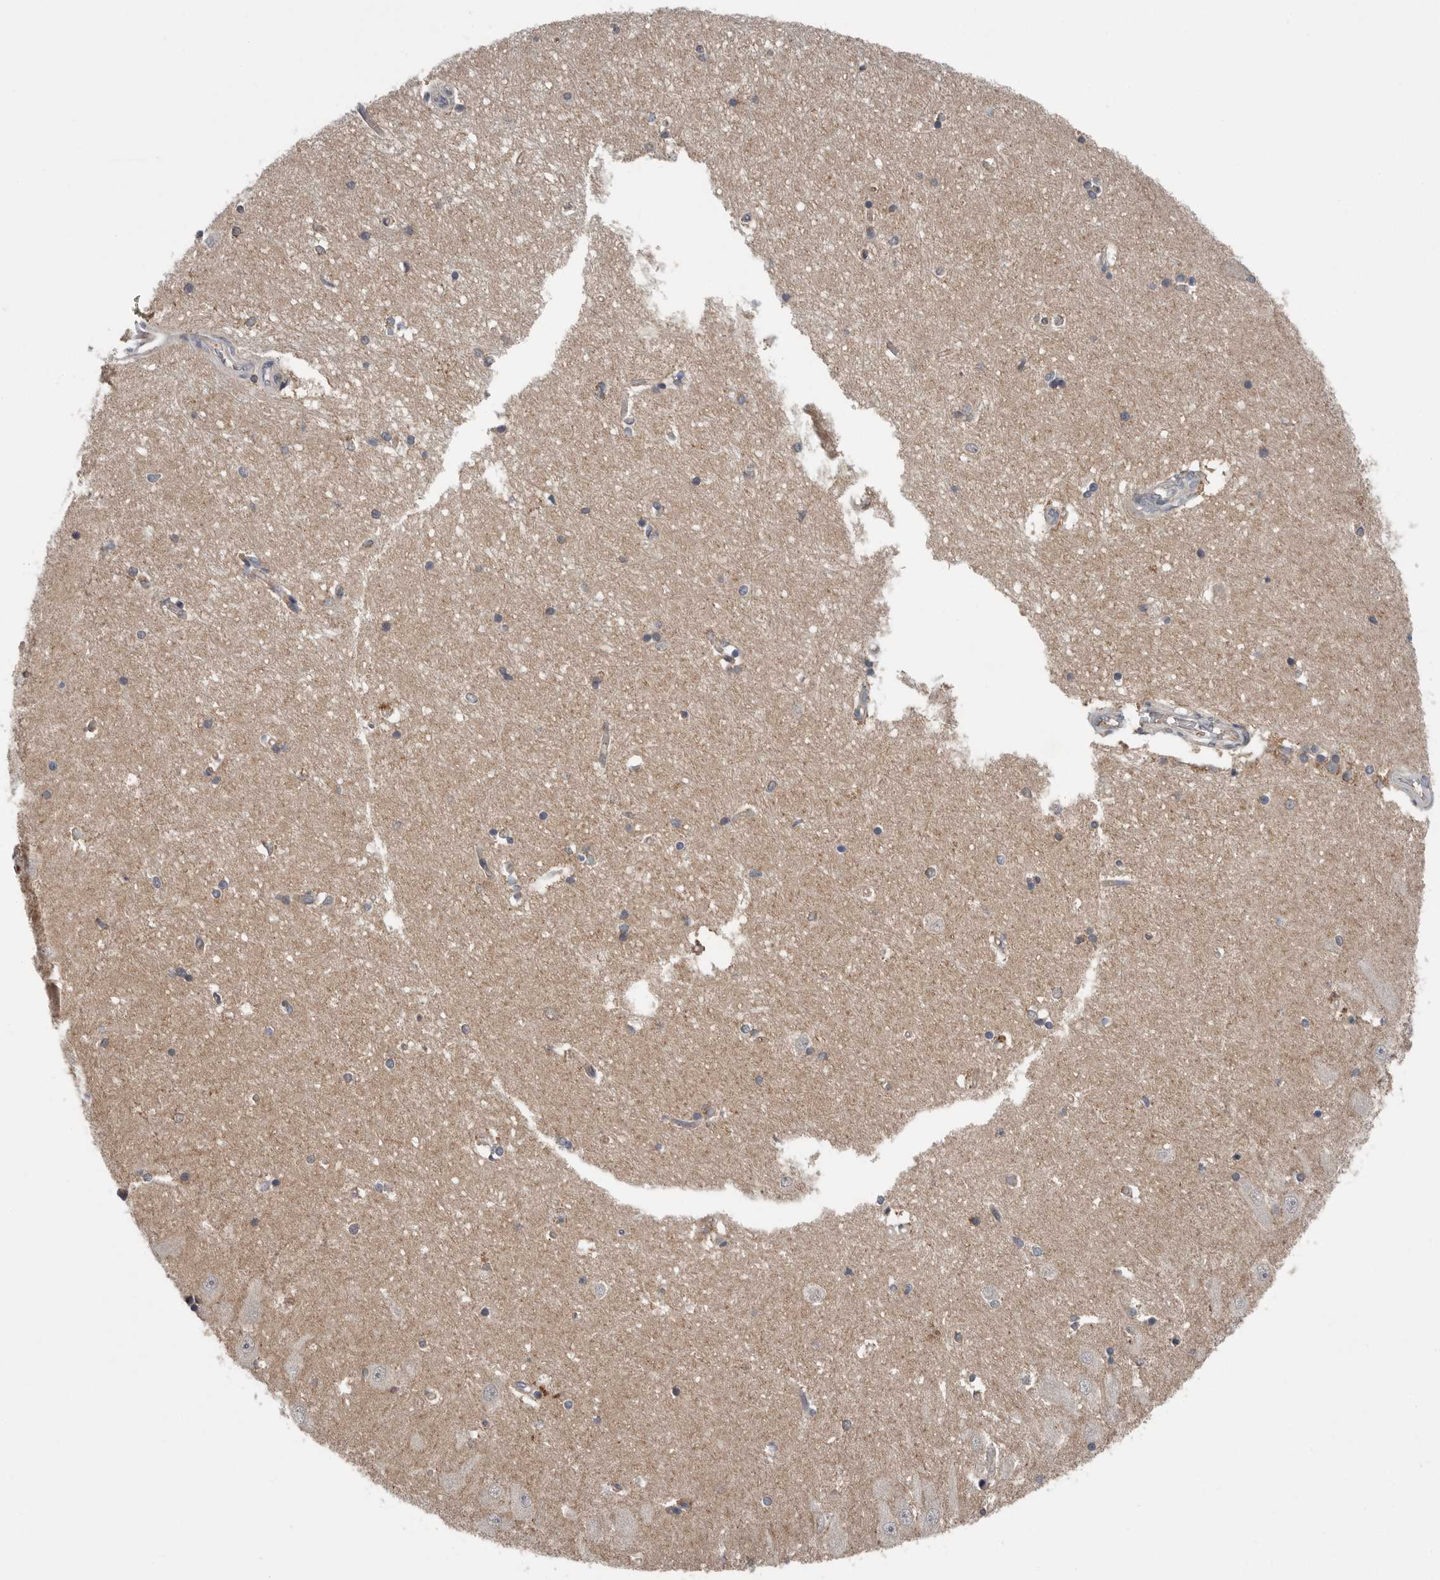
{"staining": {"intensity": "weak", "quantity": "25%-75%", "location": "cytoplasmic/membranous"}, "tissue": "hippocampus", "cell_type": "Glial cells", "image_type": "normal", "snomed": [{"axis": "morphology", "description": "Normal tissue, NOS"}, {"axis": "topography", "description": "Hippocampus"}], "caption": "Immunohistochemical staining of unremarkable human hippocampus shows 25%-75% levels of weak cytoplasmic/membranous protein expression in approximately 25%-75% of glial cells.", "gene": "SCP2", "patient": {"sex": "male", "age": 45}}